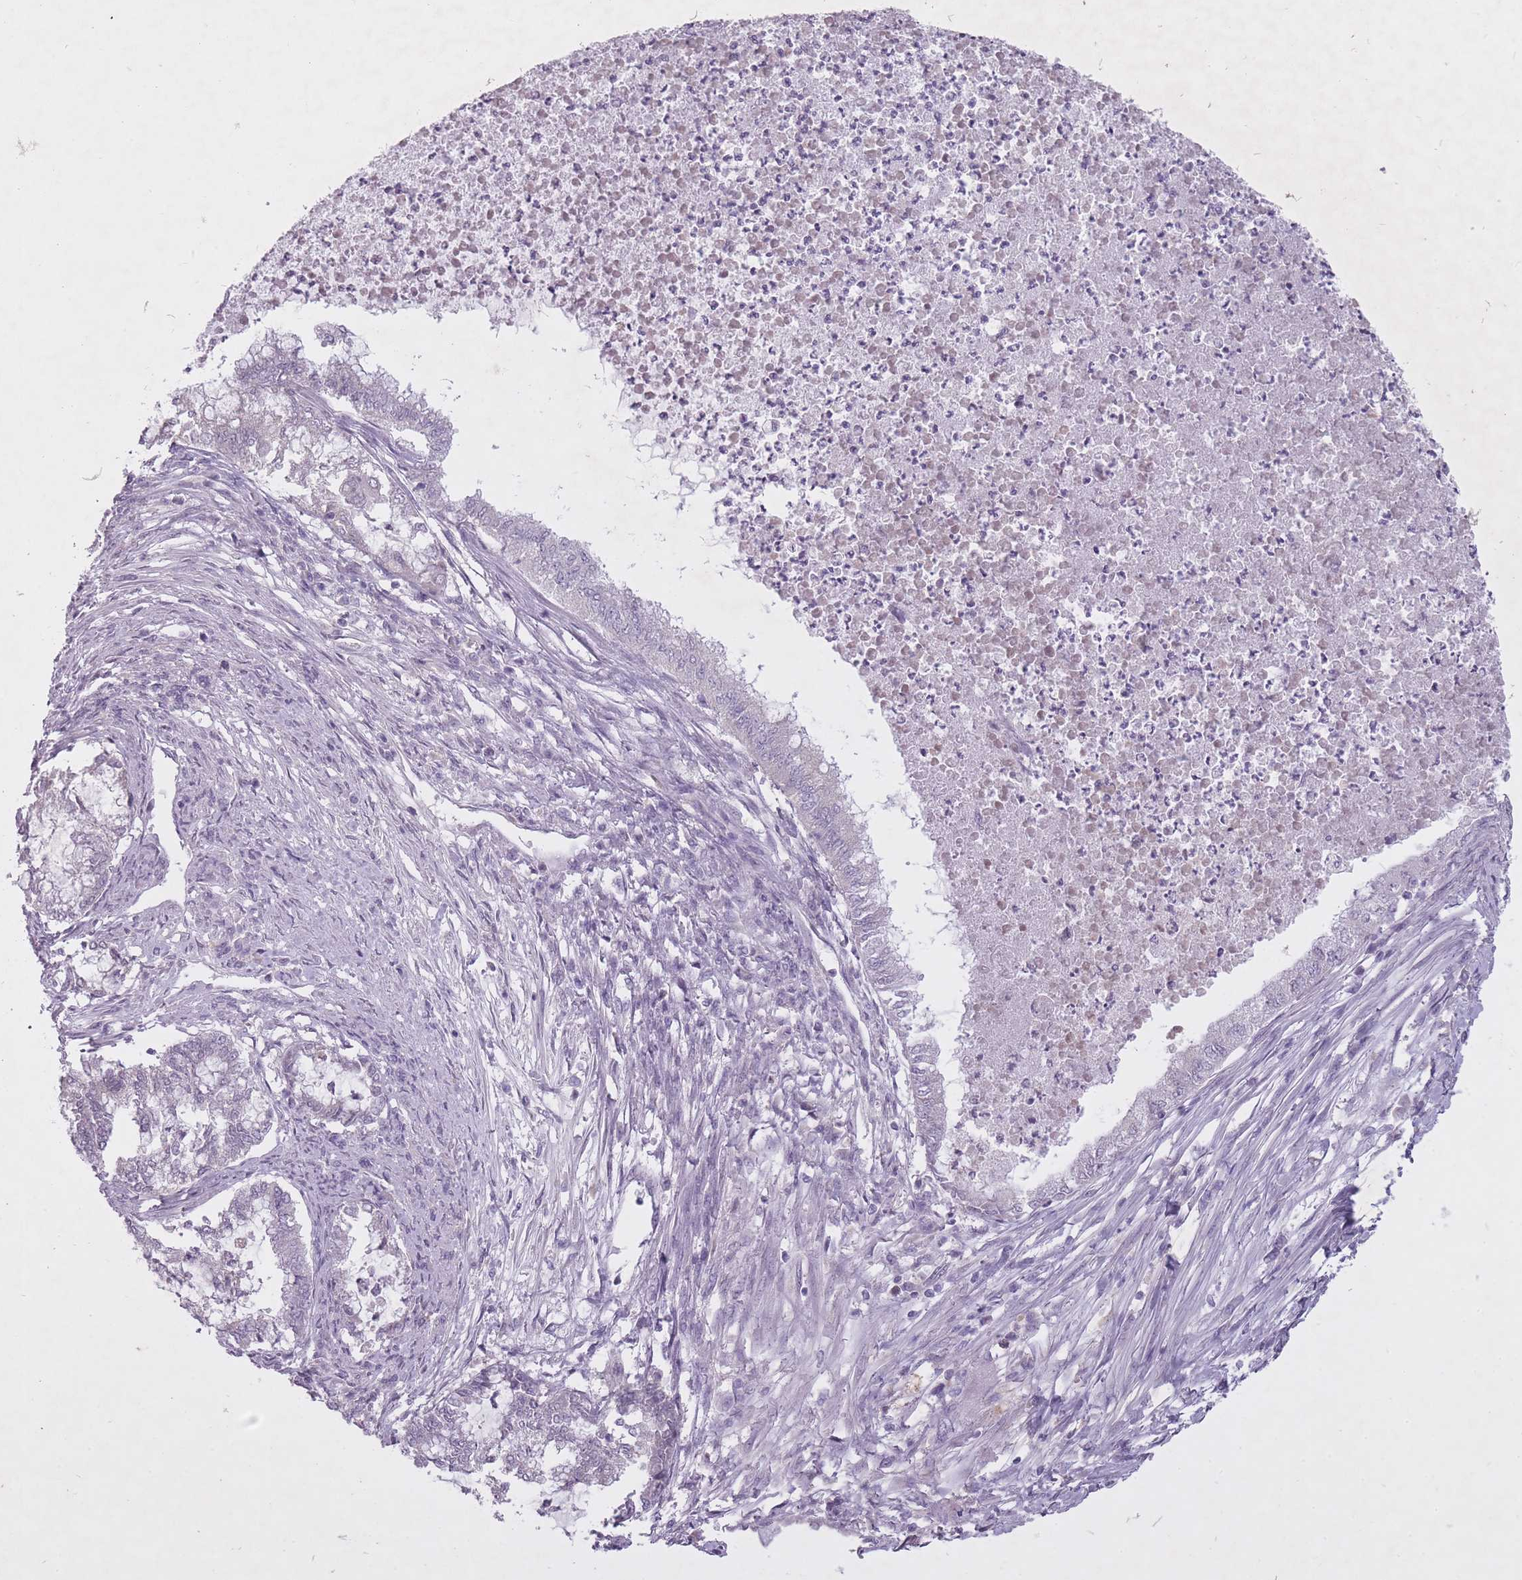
{"staining": {"intensity": "negative", "quantity": "none", "location": "none"}, "tissue": "endometrial cancer", "cell_type": "Tumor cells", "image_type": "cancer", "snomed": [{"axis": "morphology", "description": "Adenocarcinoma, NOS"}, {"axis": "topography", "description": "Endometrium"}], "caption": "The photomicrograph demonstrates no staining of tumor cells in endometrial cancer. (Immunohistochemistry (ihc), brightfield microscopy, high magnification).", "gene": "FAM43B", "patient": {"sex": "female", "age": 79}}